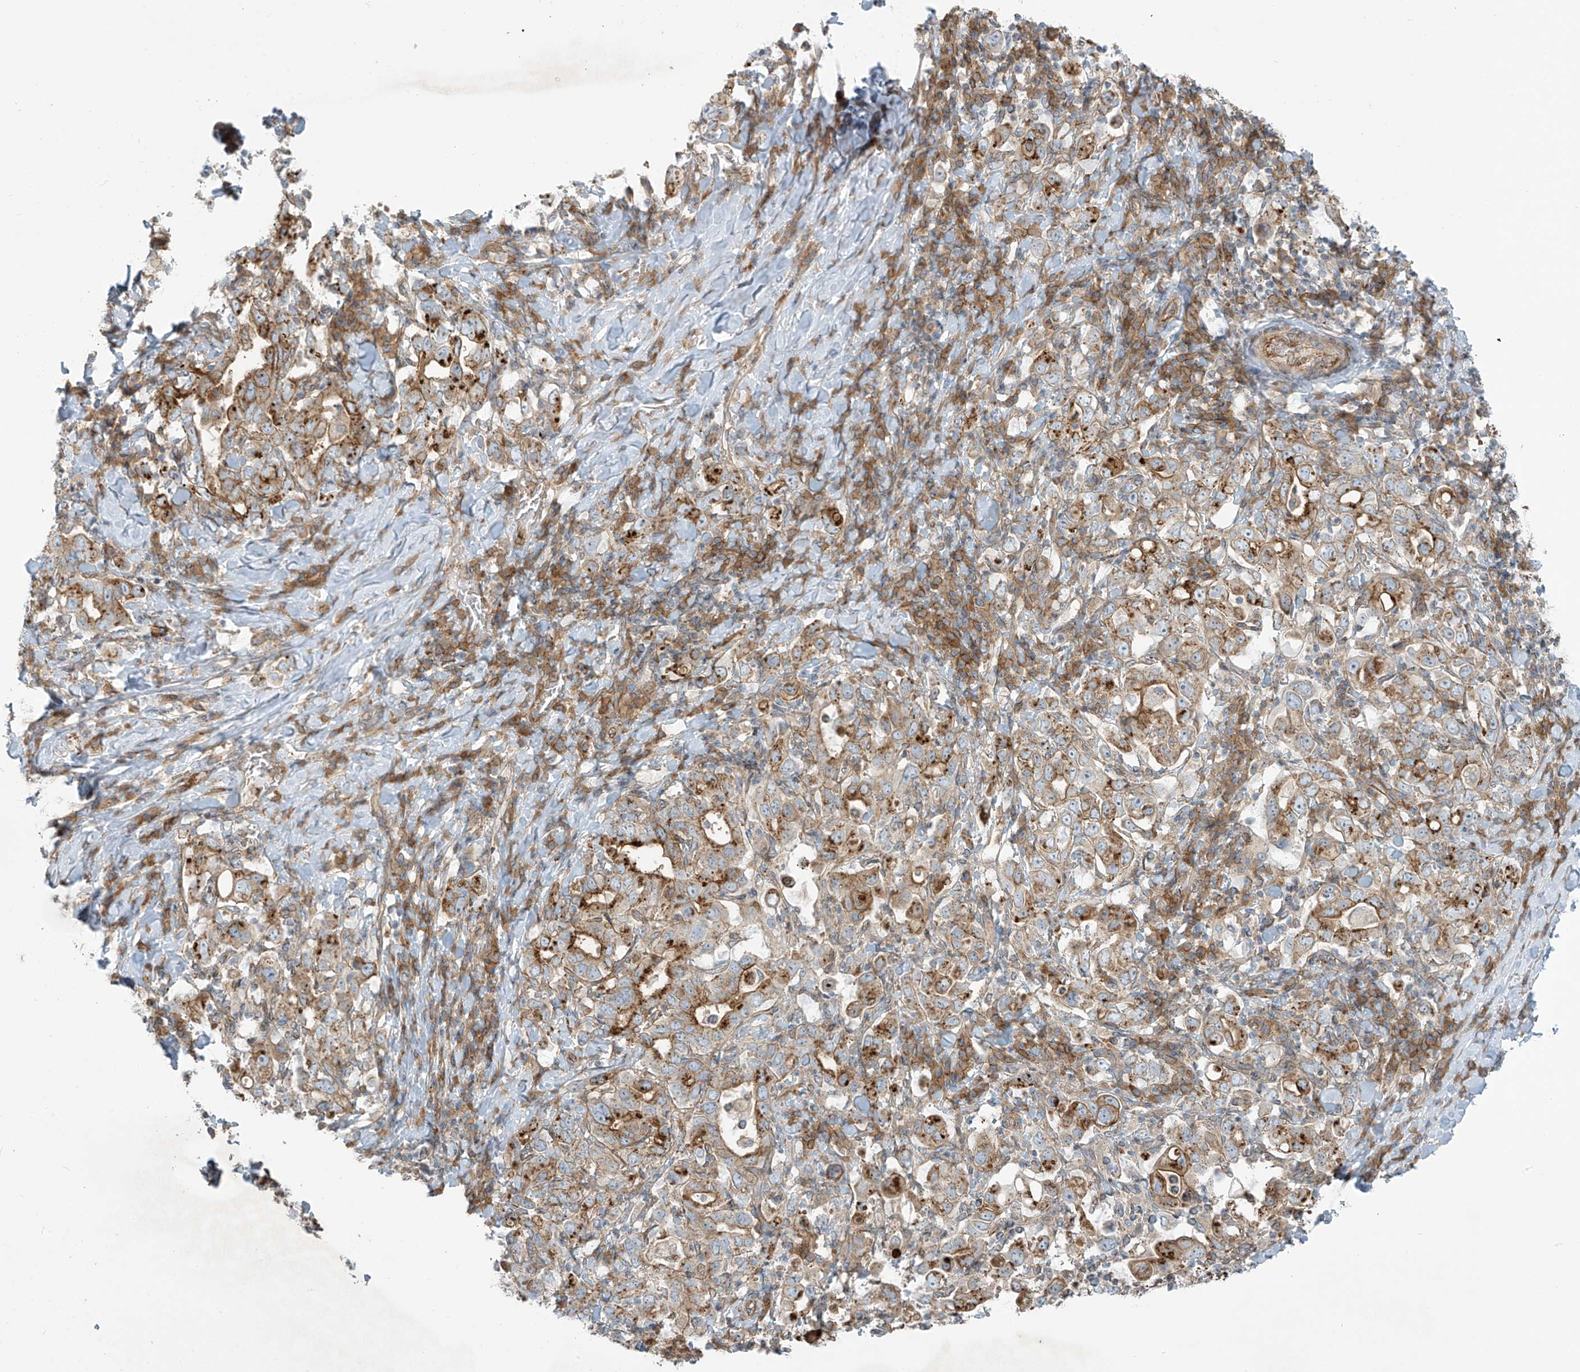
{"staining": {"intensity": "strong", "quantity": "<25%", "location": "cytoplasmic/membranous"}, "tissue": "stomach cancer", "cell_type": "Tumor cells", "image_type": "cancer", "snomed": [{"axis": "morphology", "description": "Adenocarcinoma, NOS"}, {"axis": "topography", "description": "Stomach, upper"}], "caption": "Immunohistochemical staining of human stomach cancer exhibits medium levels of strong cytoplasmic/membranous protein expression in about <25% of tumor cells.", "gene": "LZTS3", "patient": {"sex": "male", "age": 62}}